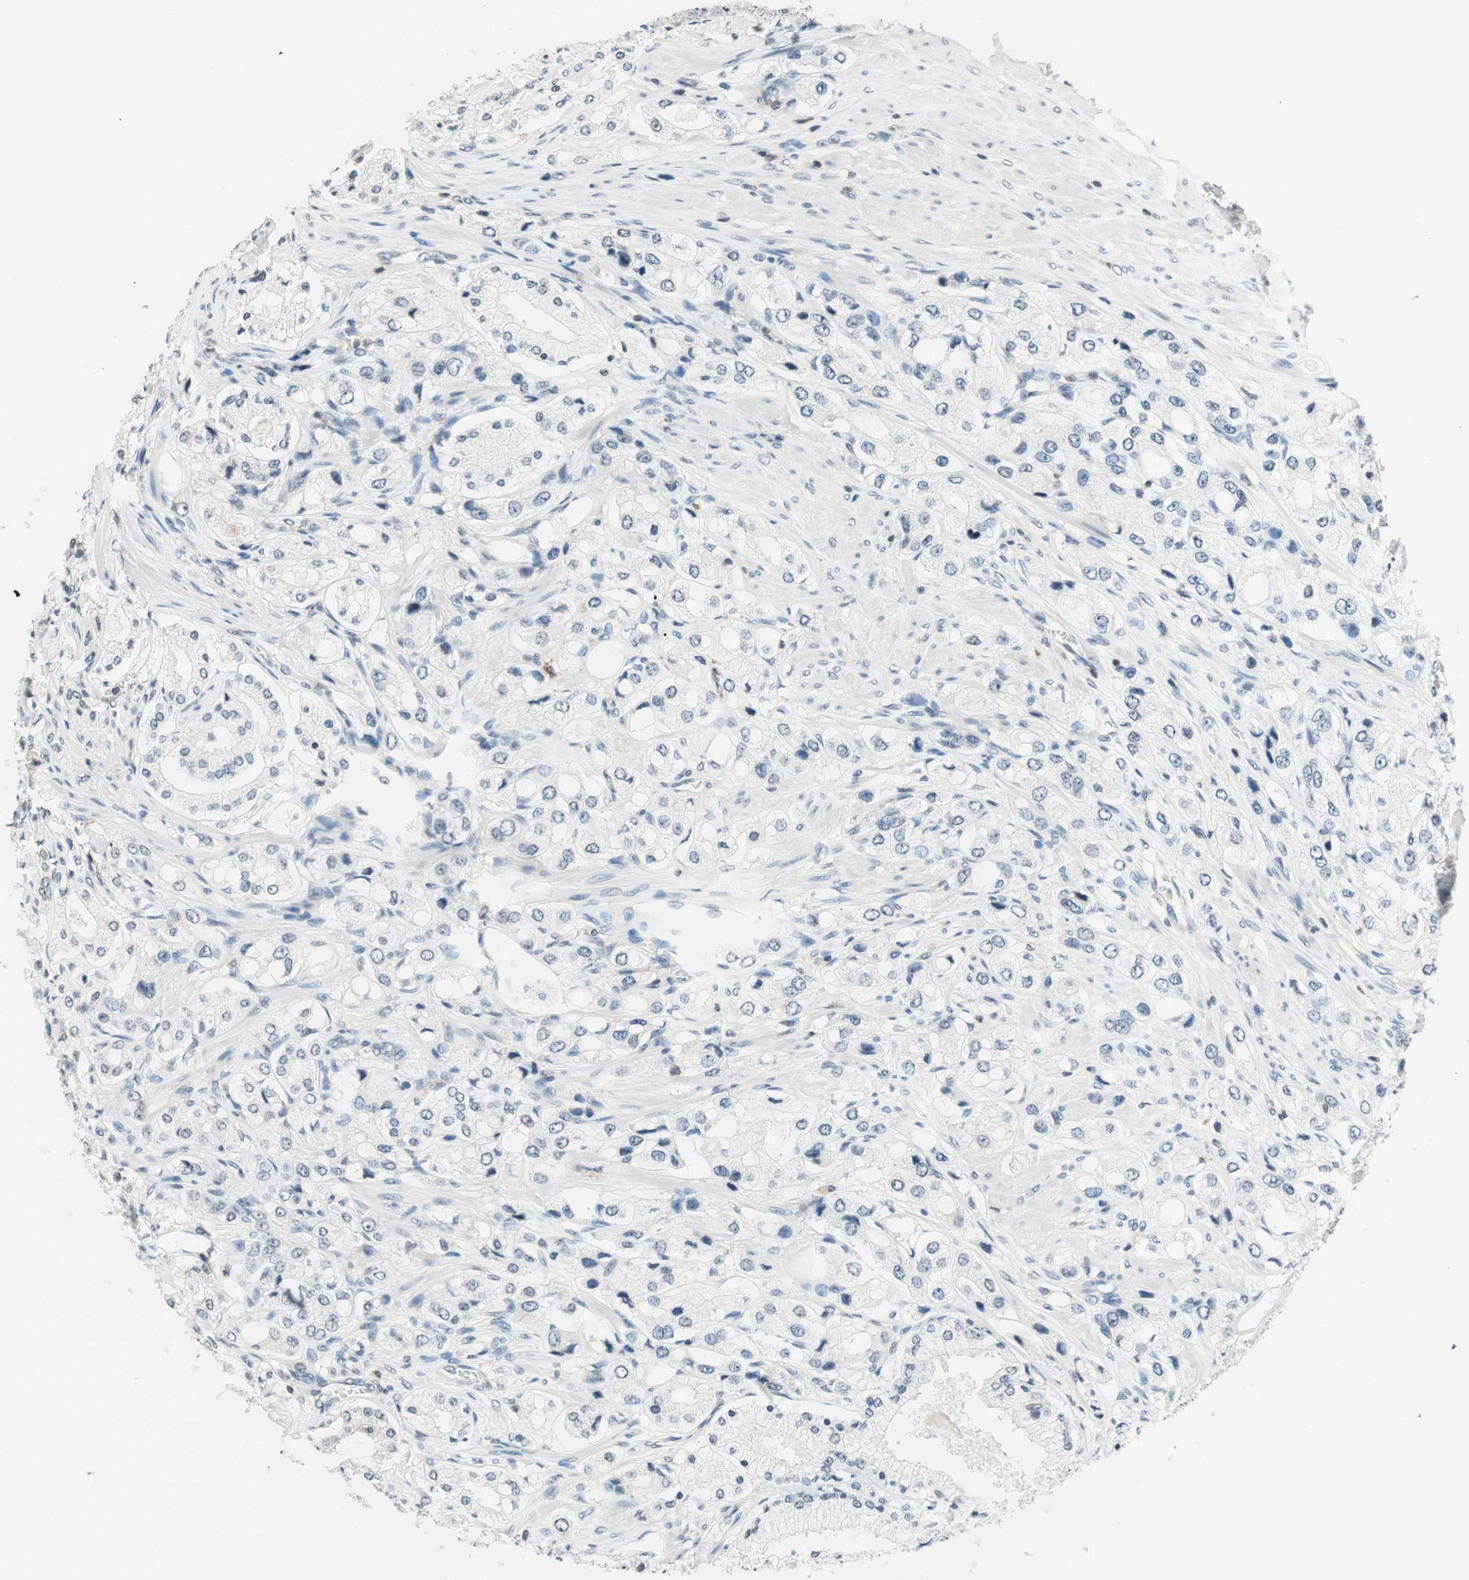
{"staining": {"intensity": "negative", "quantity": "none", "location": "none"}, "tissue": "prostate cancer", "cell_type": "Tumor cells", "image_type": "cancer", "snomed": [{"axis": "morphology", "description": "Adenocarcinoma, High grade"}, {"axis": "topography", "description": "Prostate"}], "caption": "Immunohistochemistry (IHC) photomicrograph of neoplastic tissue: adenocarcinoma (high-grade) (prostate) stained with DAB displays no significant protein staining in tumor cells.", "gene": "WIPF1", "patient": {"sex": "male", "age": 65}}